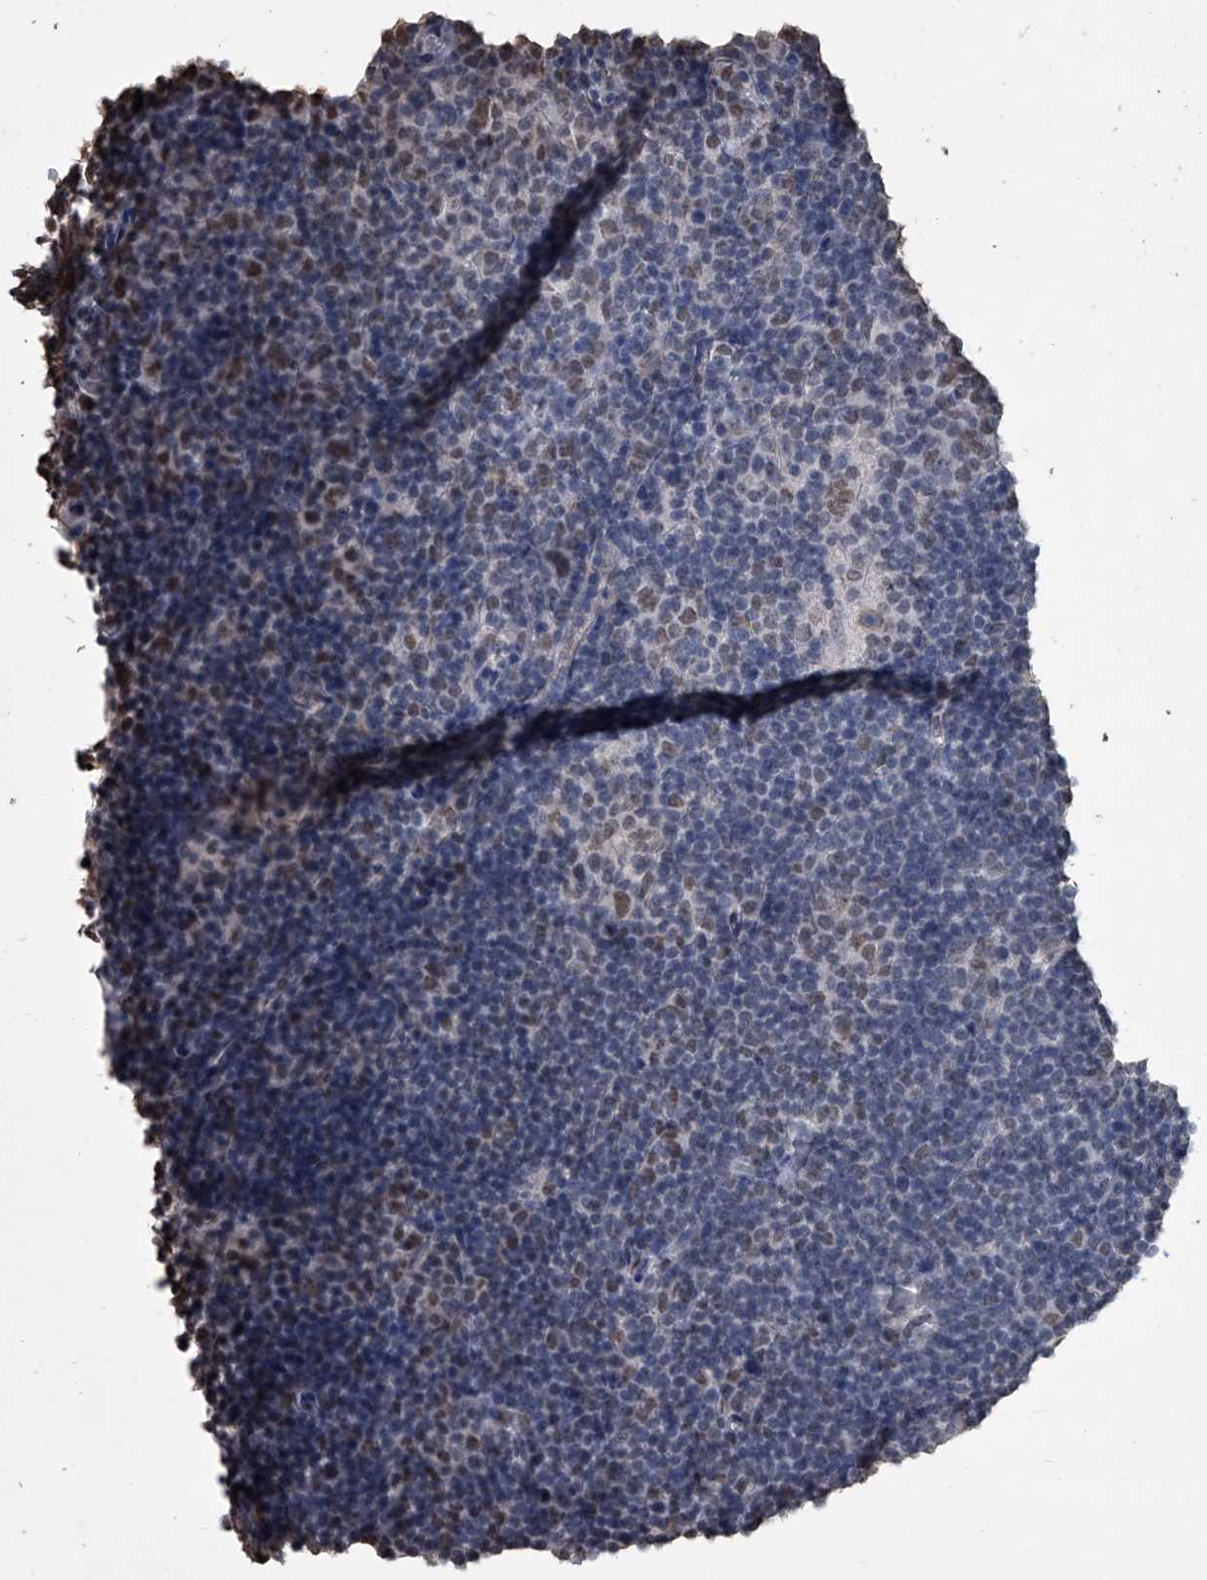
{"staining": {"intensity": "weak", "quantity": "25%-75%", "location": "nuclear"}, "tissue": "lymphoma", "cell_type": "Tumor cells", "image_type": "cancer", "snomed": [{"axis": "morphology", "description": "Hodgkin's disease, NOS"}, {"axis": "topography", "description": "Lymph node"}], "caption": "Tumor cells show low levels of weak nuclear expression in about 25%-75% of cells in lymphoma.", "gene": "MATR3", "patient": {"sex": "female", "age": 57}}